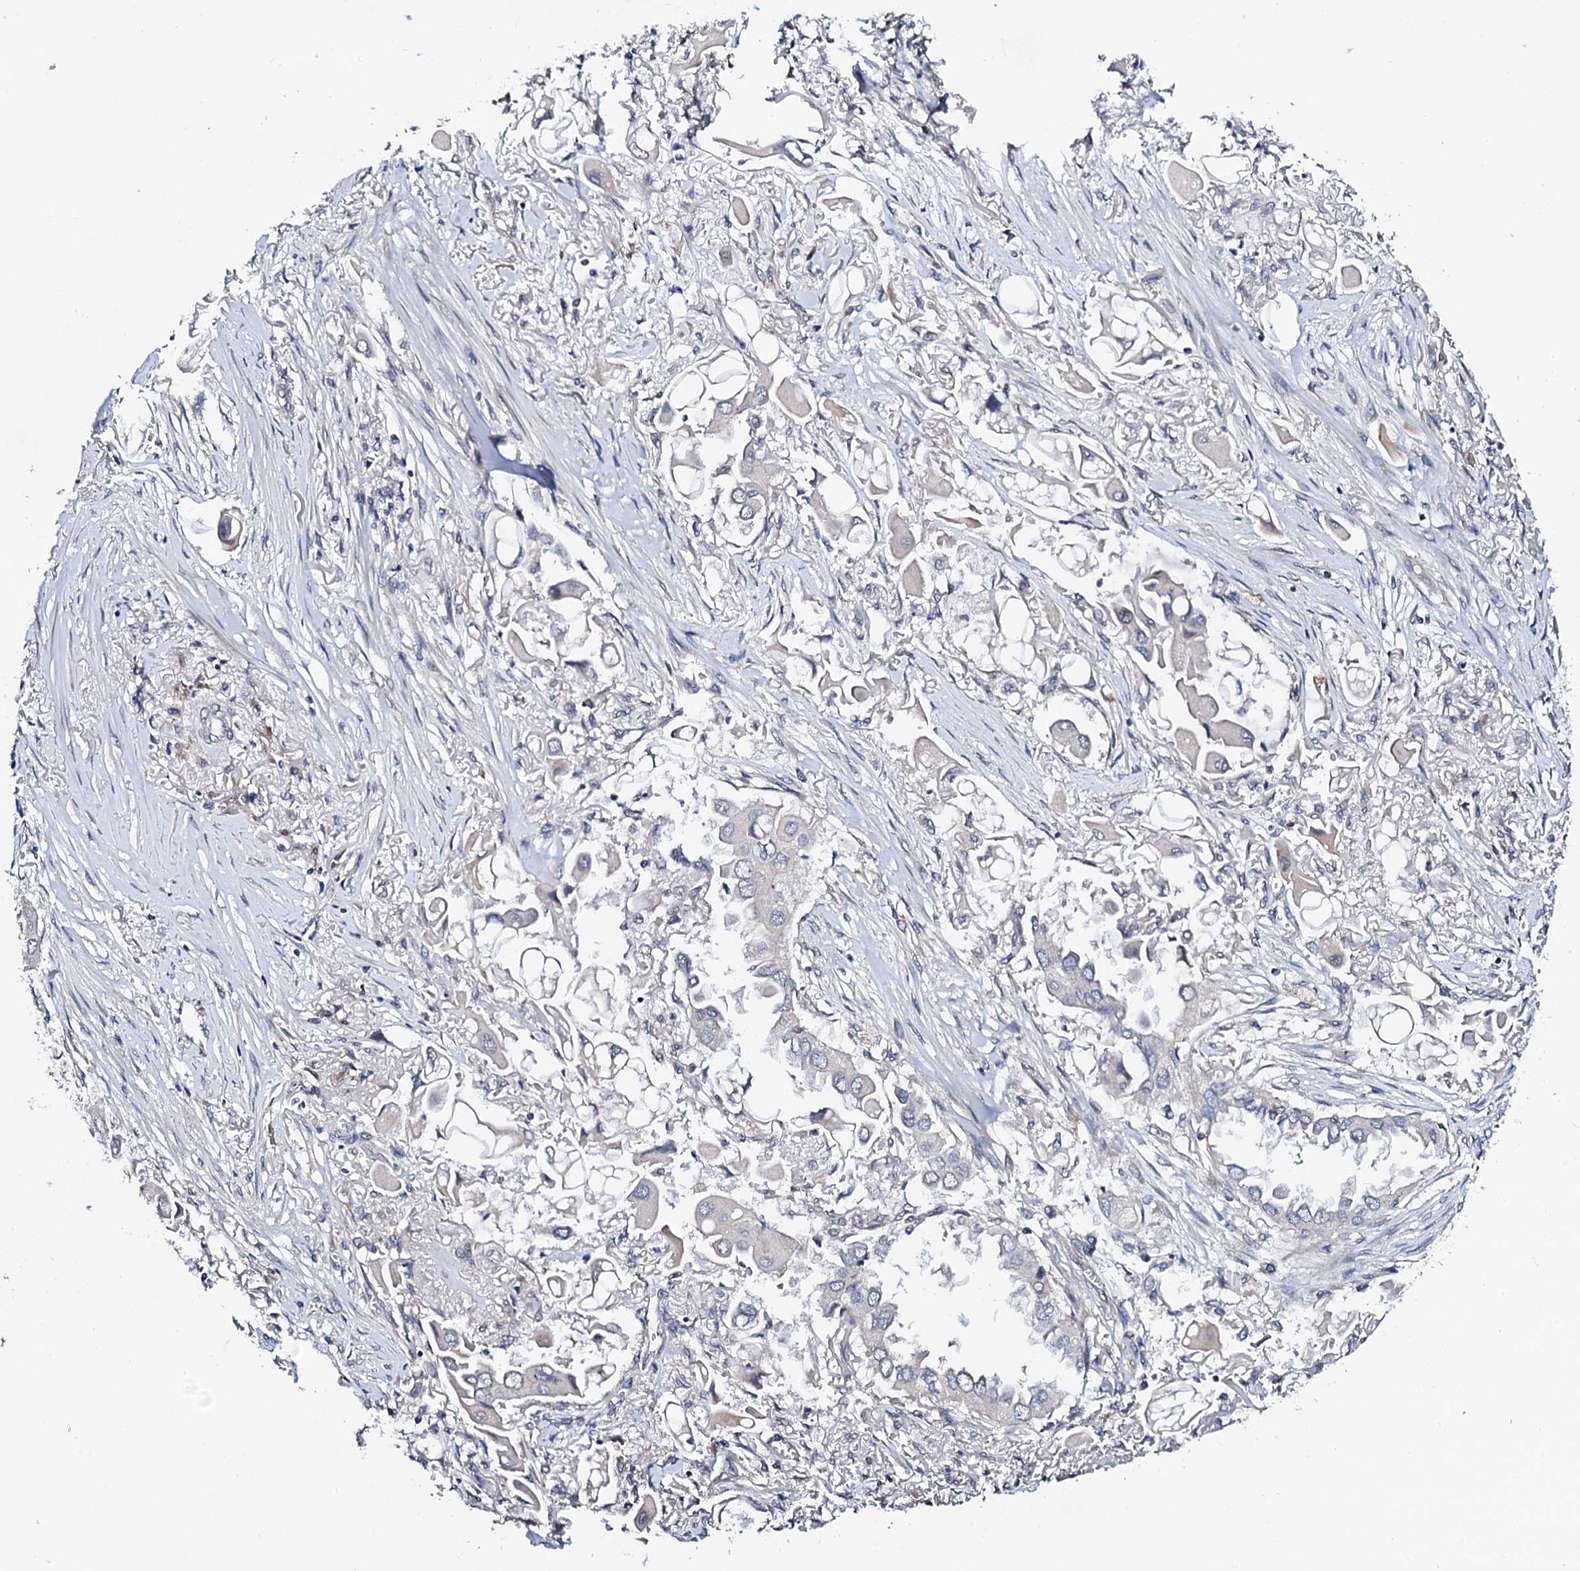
{"staining": {"intensity": "negative", "quantity": "none", "location": "none"}, "tissue": "lung cancer", "cell_type": "Tumor cells", "image_type": "cancer", "snomed": [{"axis": "morphology", "description": "Adenocarcinoma, NOS"}, {"axis": "topography", "description": "Lung"}], "caption": "Tumor cells show no significant staining in lung cancer (adenocarcinoma). (DAB immunohistochemistry (IHC), high magnification).", "gene": "IP6K1", "patient": {"sex": "female", "age": 76}}